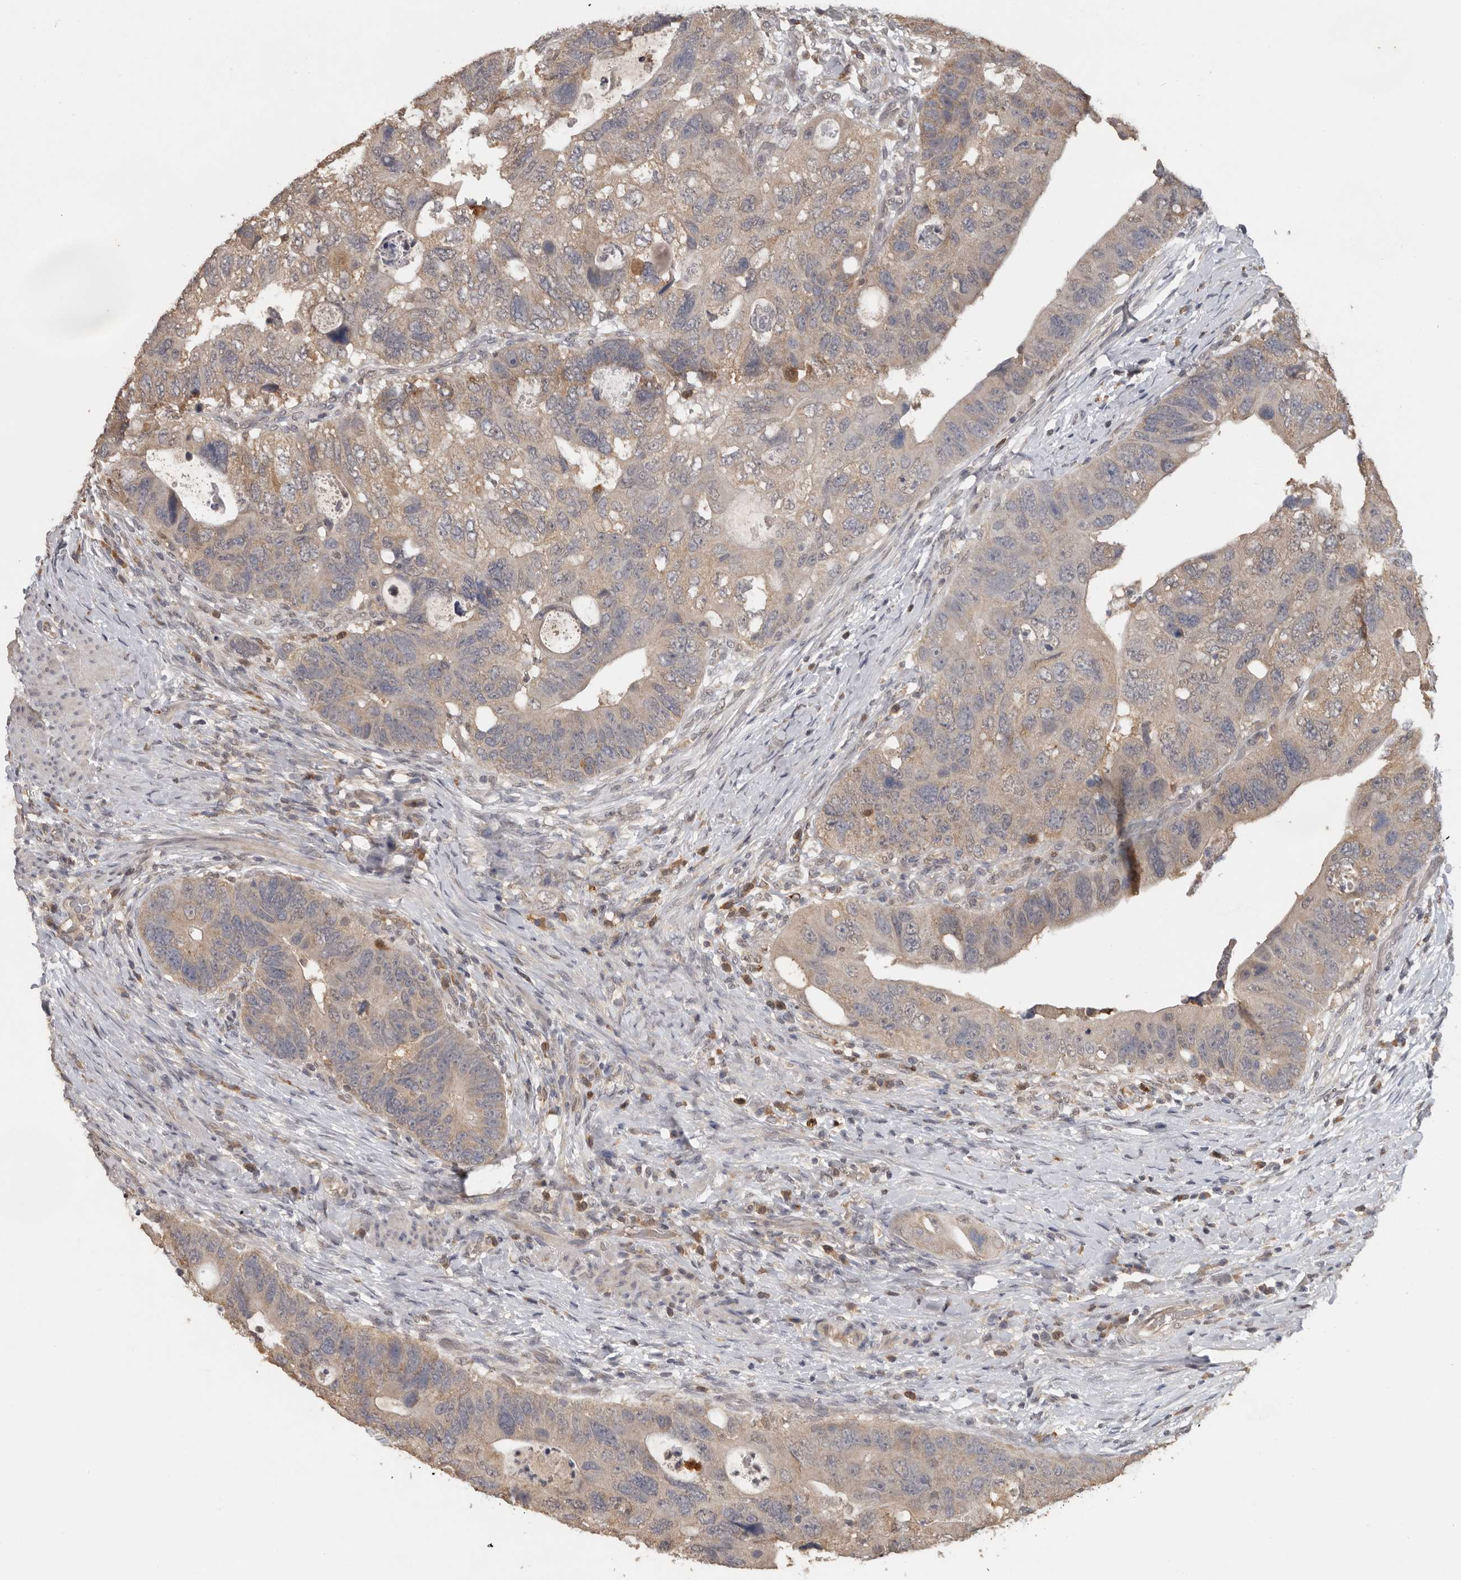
{"staining": {"intensity": "weak", "quantity": "<25%", "location": "cytoplasmic/membranous"}, "tissue": "colorectal cancer", "cell_type": "Tumor cells", "image_type": "cancer", "snomed": [{"axis": "morphology", "description": "Adenocarcinoma, NOS"}, {"axis": "topography", "description": "Rectum"}], "caption": "This micrograph is of colorectal adenocarcinoma stained with IHC to label a protein in brown with the nuclei are counter-stained blue. There is no staining in tumor cells.", "gene": "MTF1", "patient": {"sex": "male", "age": 59}}